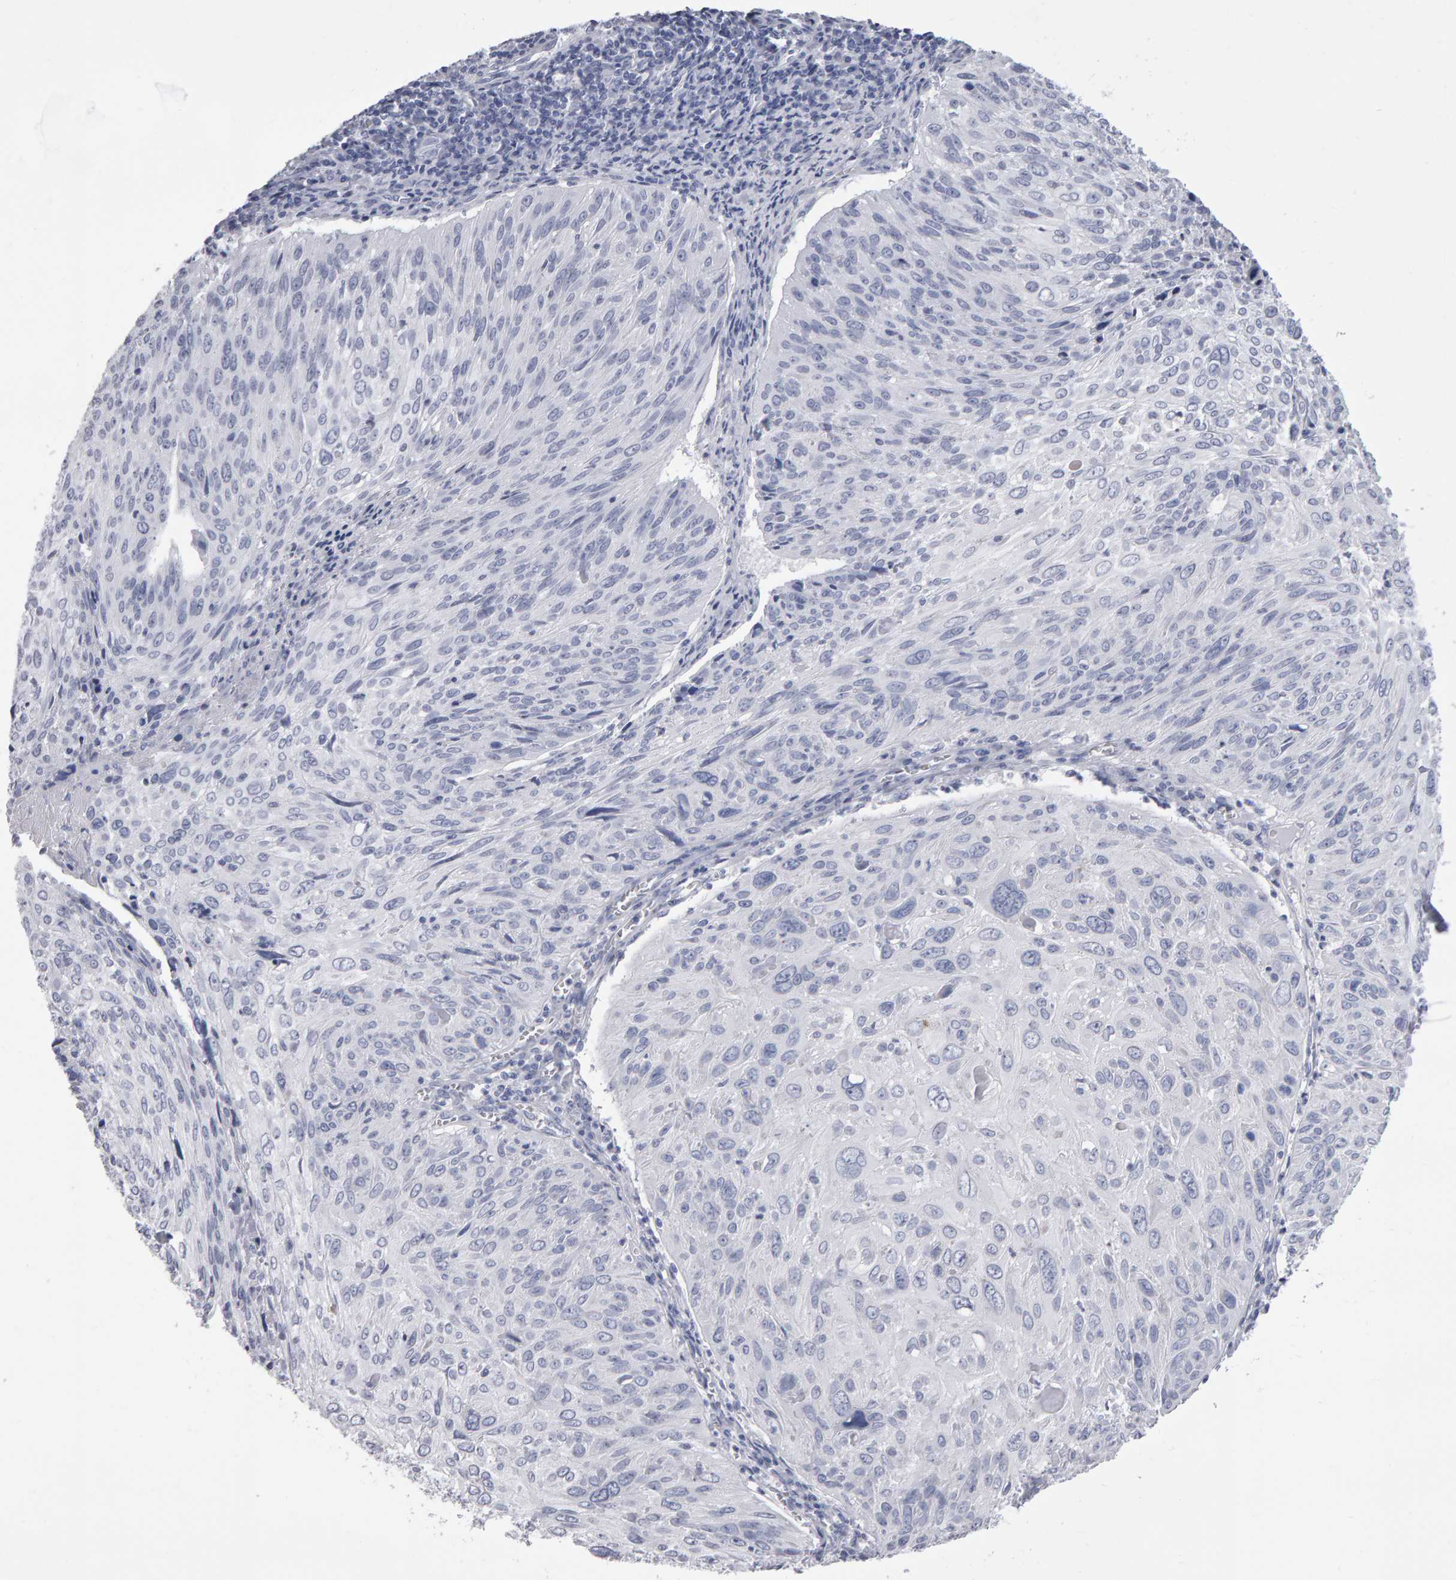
{"staining": {"intensity": "negative", "quantity": "none", "location": "none"}, "tissue": "cervical cancer", "cell_type": "Tumor cells", "image_type": "cancer", "snomed": [{"axis": "morphology", "description": "Squamous cell carcinoma, NOS"}, {"axis": "topography", "description": "Cervix"}], "caption": "Tumor cells show no significant staining in squamous cell carcinoma (cervical).", "gene": "NCDN", "patient": {"sex": "female", "age": 51}}